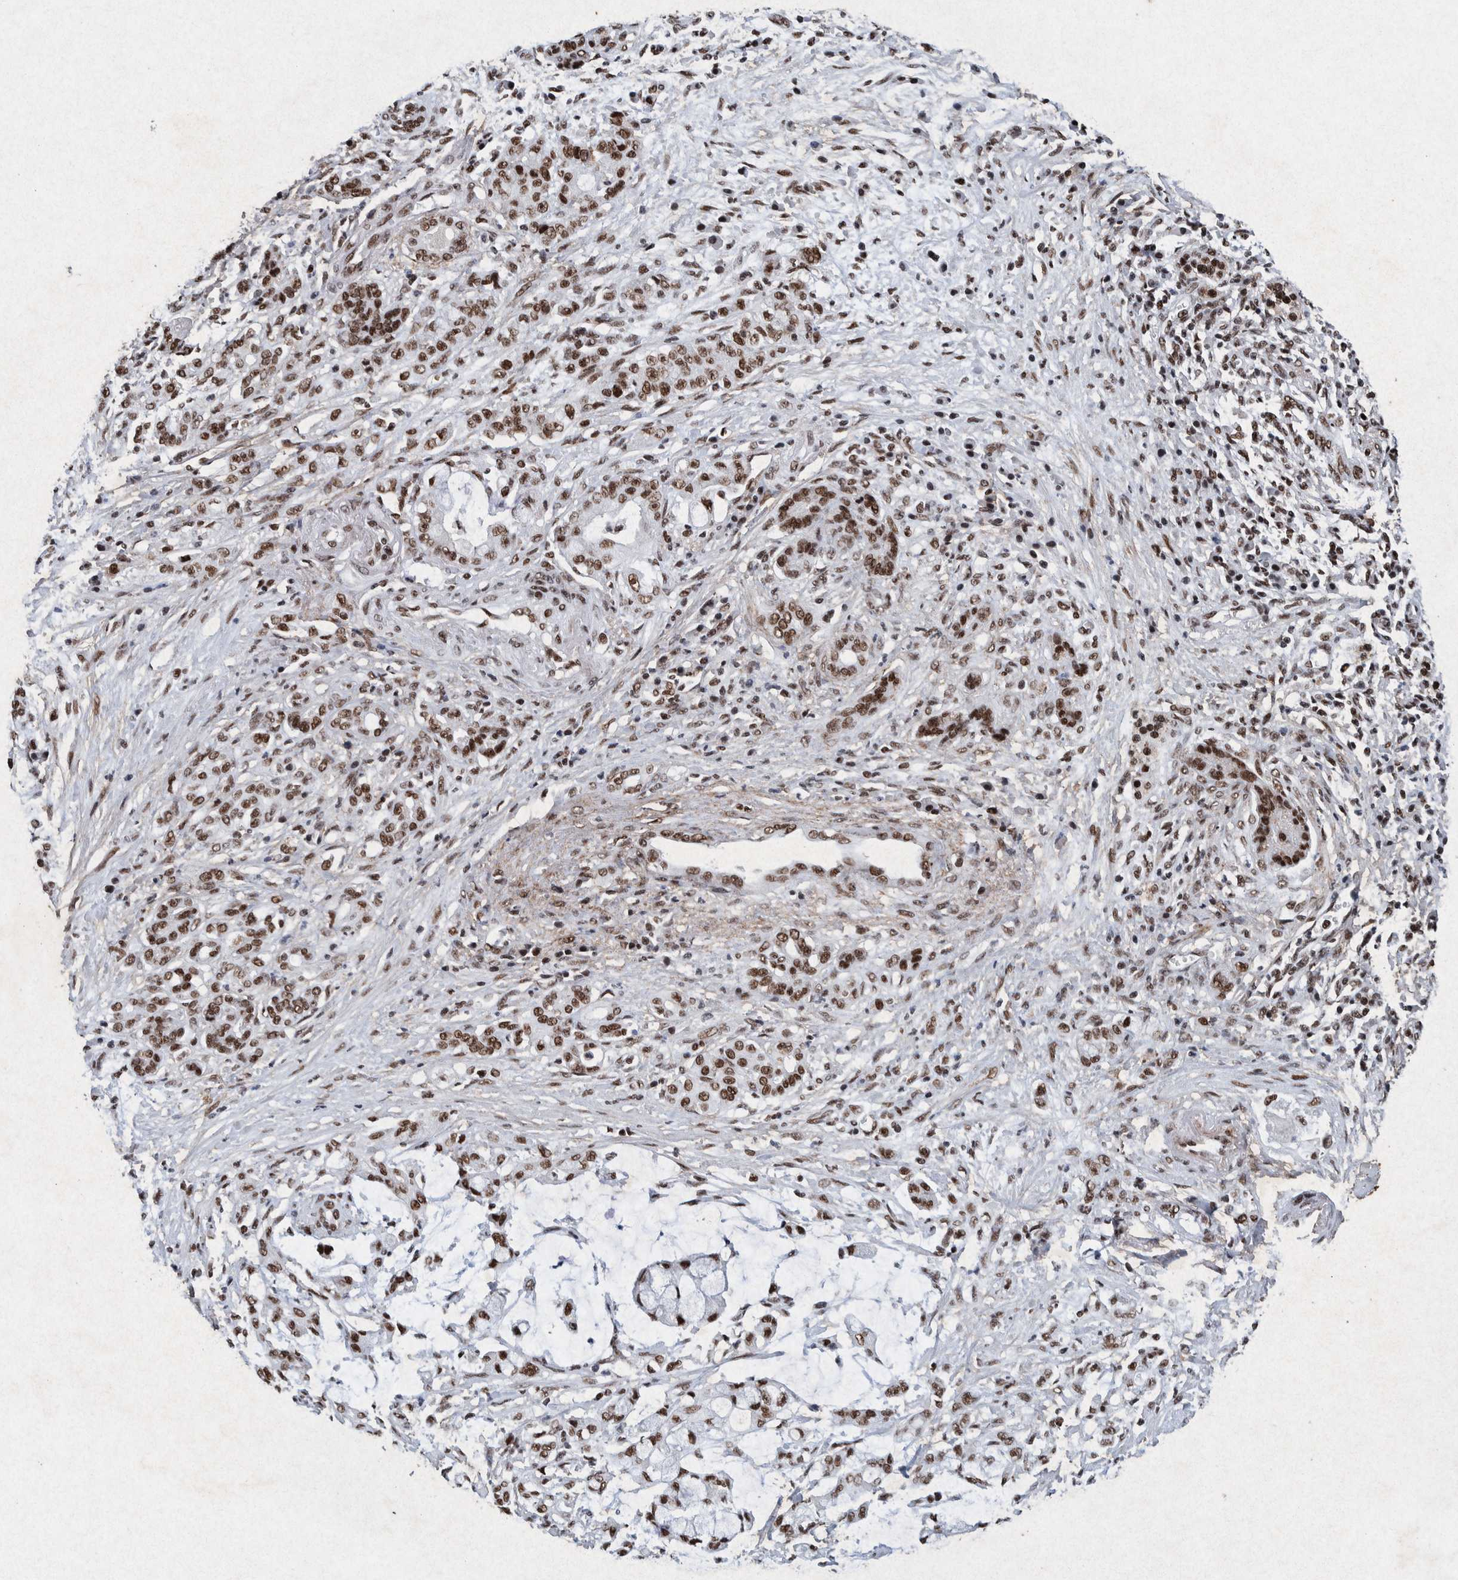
{"staining": {"intensity": "moderate", "quantity": ">75%", "location": "nuclear"}, "tissue": "pancreatic cancer", "cell_type": "Tumor cells", "image_type": "cancer", "snomed": [{"axis": "morphology", "description": "Adenocarcinoma, NOS"}, {"axis": "topography", "description": "Pancreas"}], "caption": "This is a photomicrograph of immunohistochemistry staining of pancreatic cancer (adenocarcinoma), which shows moderate expression in the nuclear of tumor cells.", "gene": "TAF10", "patient": {"sex": "female", "age": 73}}